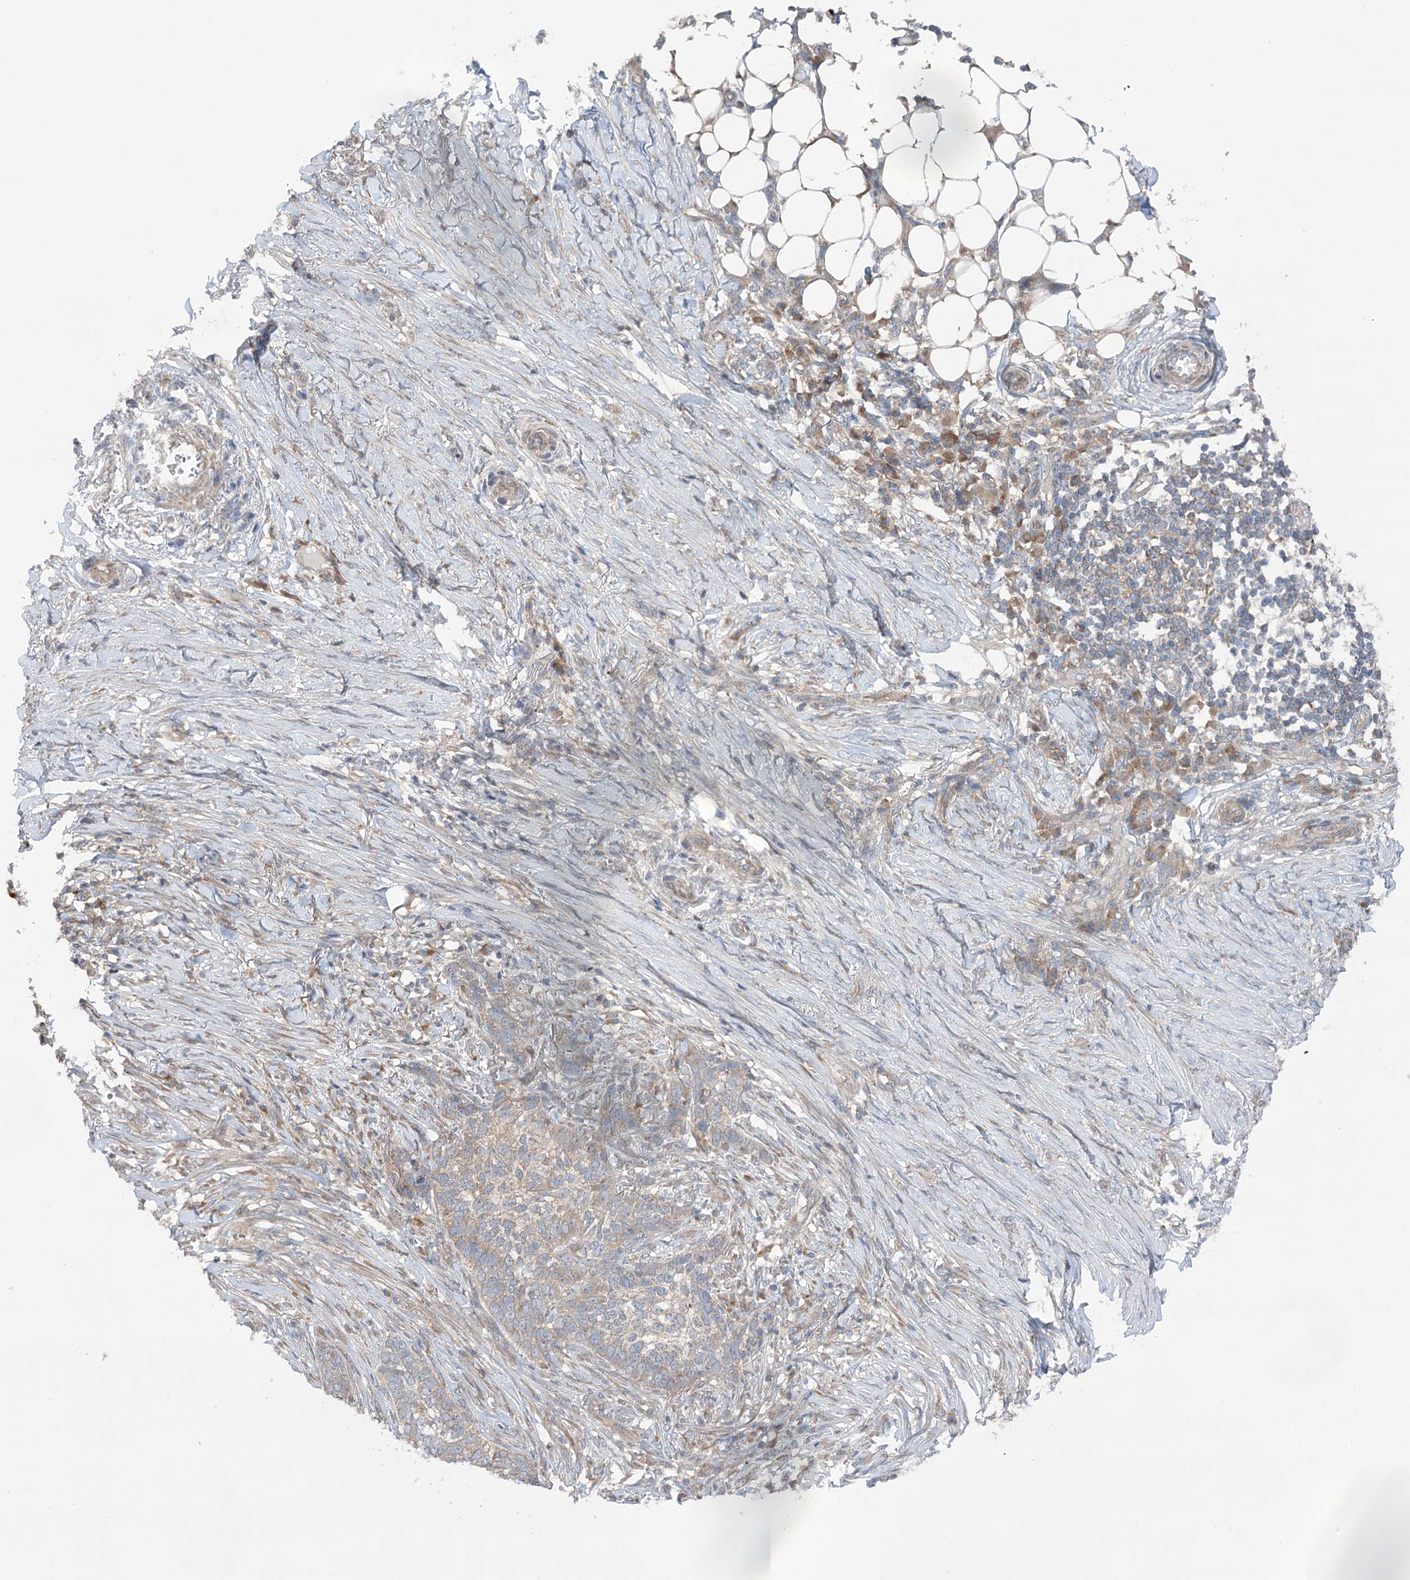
{"staining": {"intensity": "negative", "quantity": "none", "location": "none"}, "tissue": "skin cancer", "cell_type": "Tumor cells", "image_type": "cancer", "snomed": [{"axis": "morphology", "description": "Basal cell carcinoma"}, {"axis": "topography", "description": "Skin"}], "caption": "Tumor cells show no significant positivity in skin basal cell carcinoma.", "gene": "VPS37B", "patient": {"sex": "male", "age": 85}}